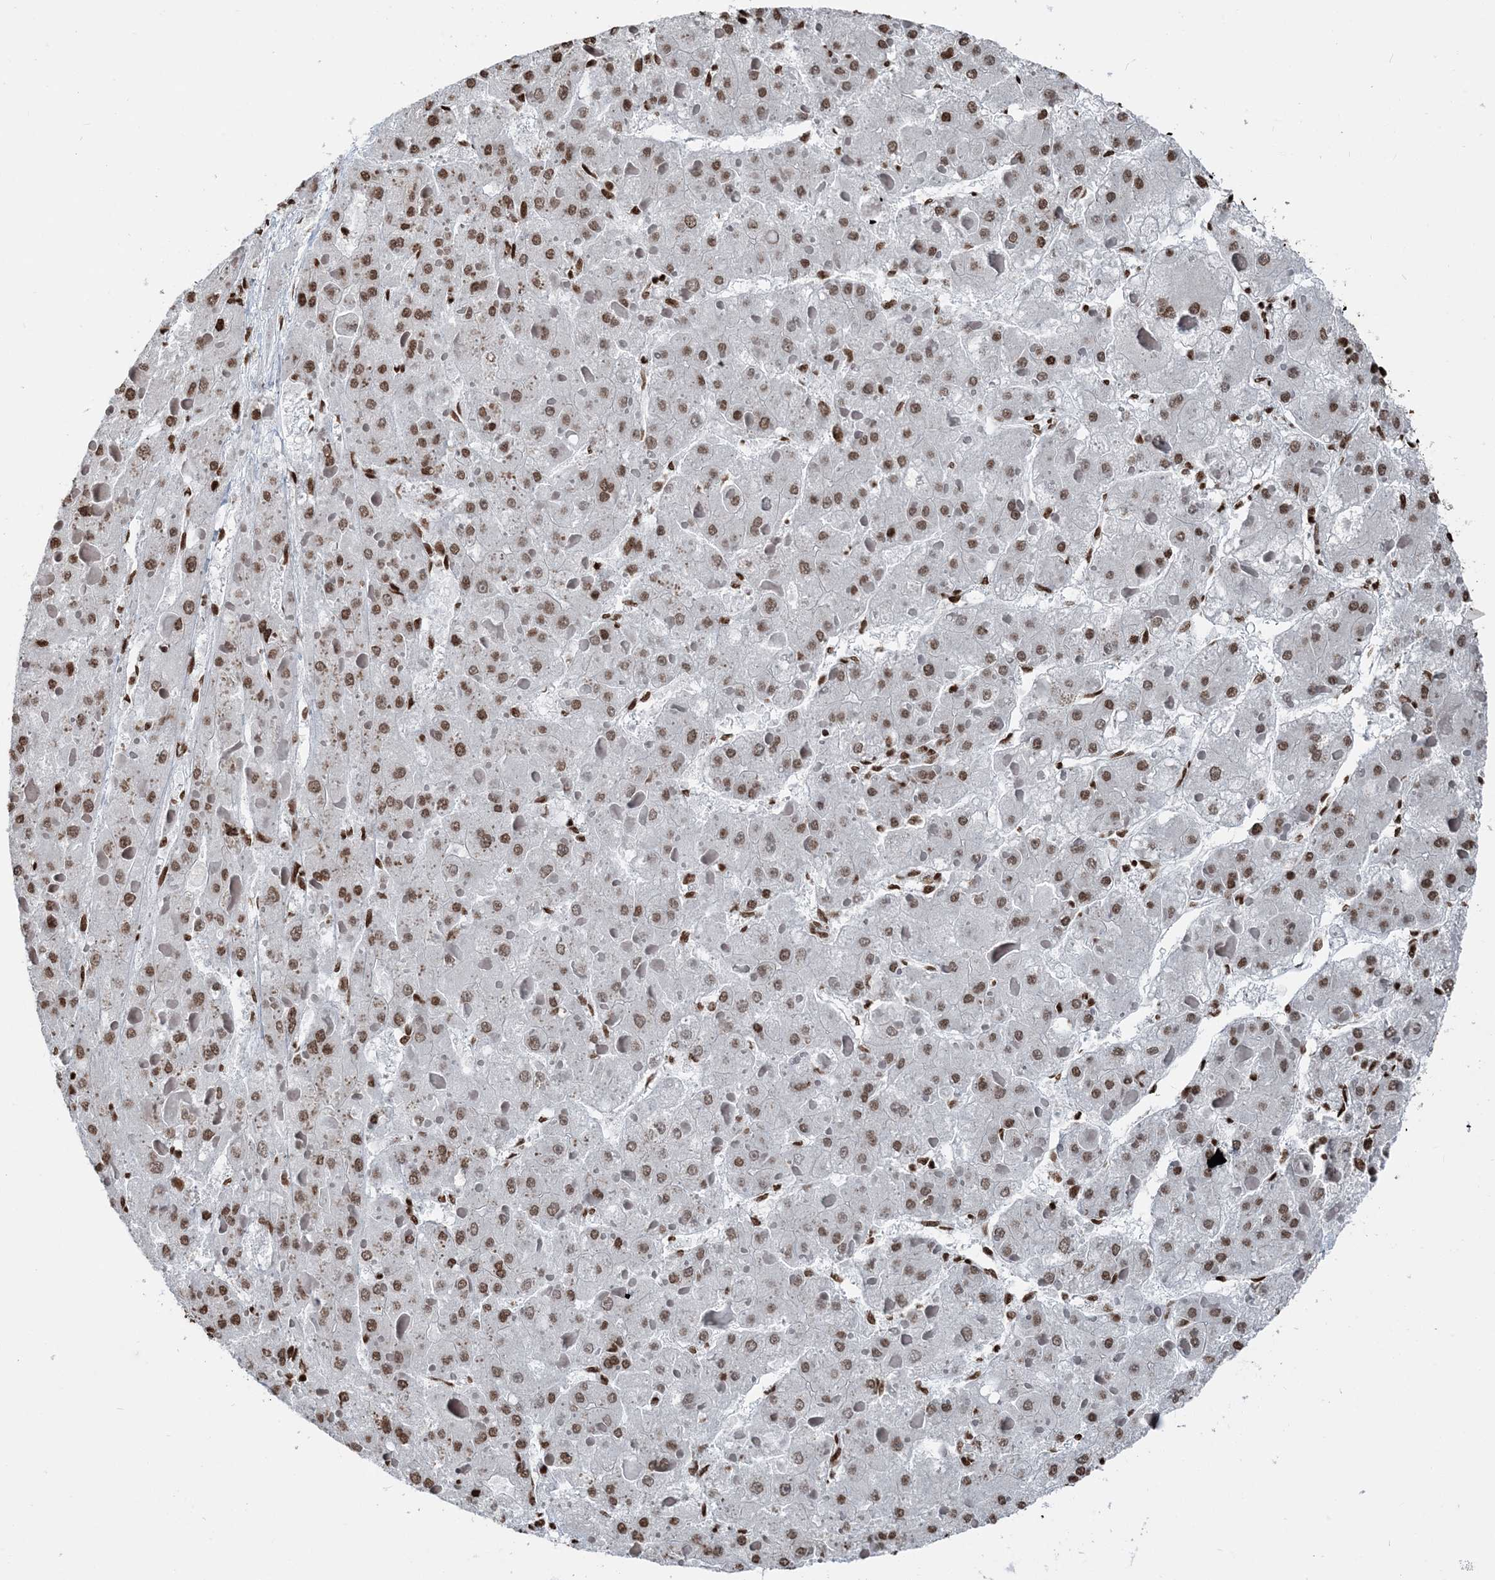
{"staining": {"intensity": "moderate", "quantity": ">75%", "location": "nuclear"}, "tissue": "liver cancer", "cell_type": "Tumor cells", "image_type": "cancer", "snomed": [{"axis": "morphology", "description": "Carcinoma, Hepatocellular, NOS"}, {"axis": "topography", "description": "Liver"}], "caption": "A high-resolution image shows immunohistochemistry staining of liver cancer (hepatocellular carcinoma), which displays moderate nuclear staining in approximately >75% of tumor cells.", "gene": "H3-3B", "patient": {"sex": "female", "age": 73}}